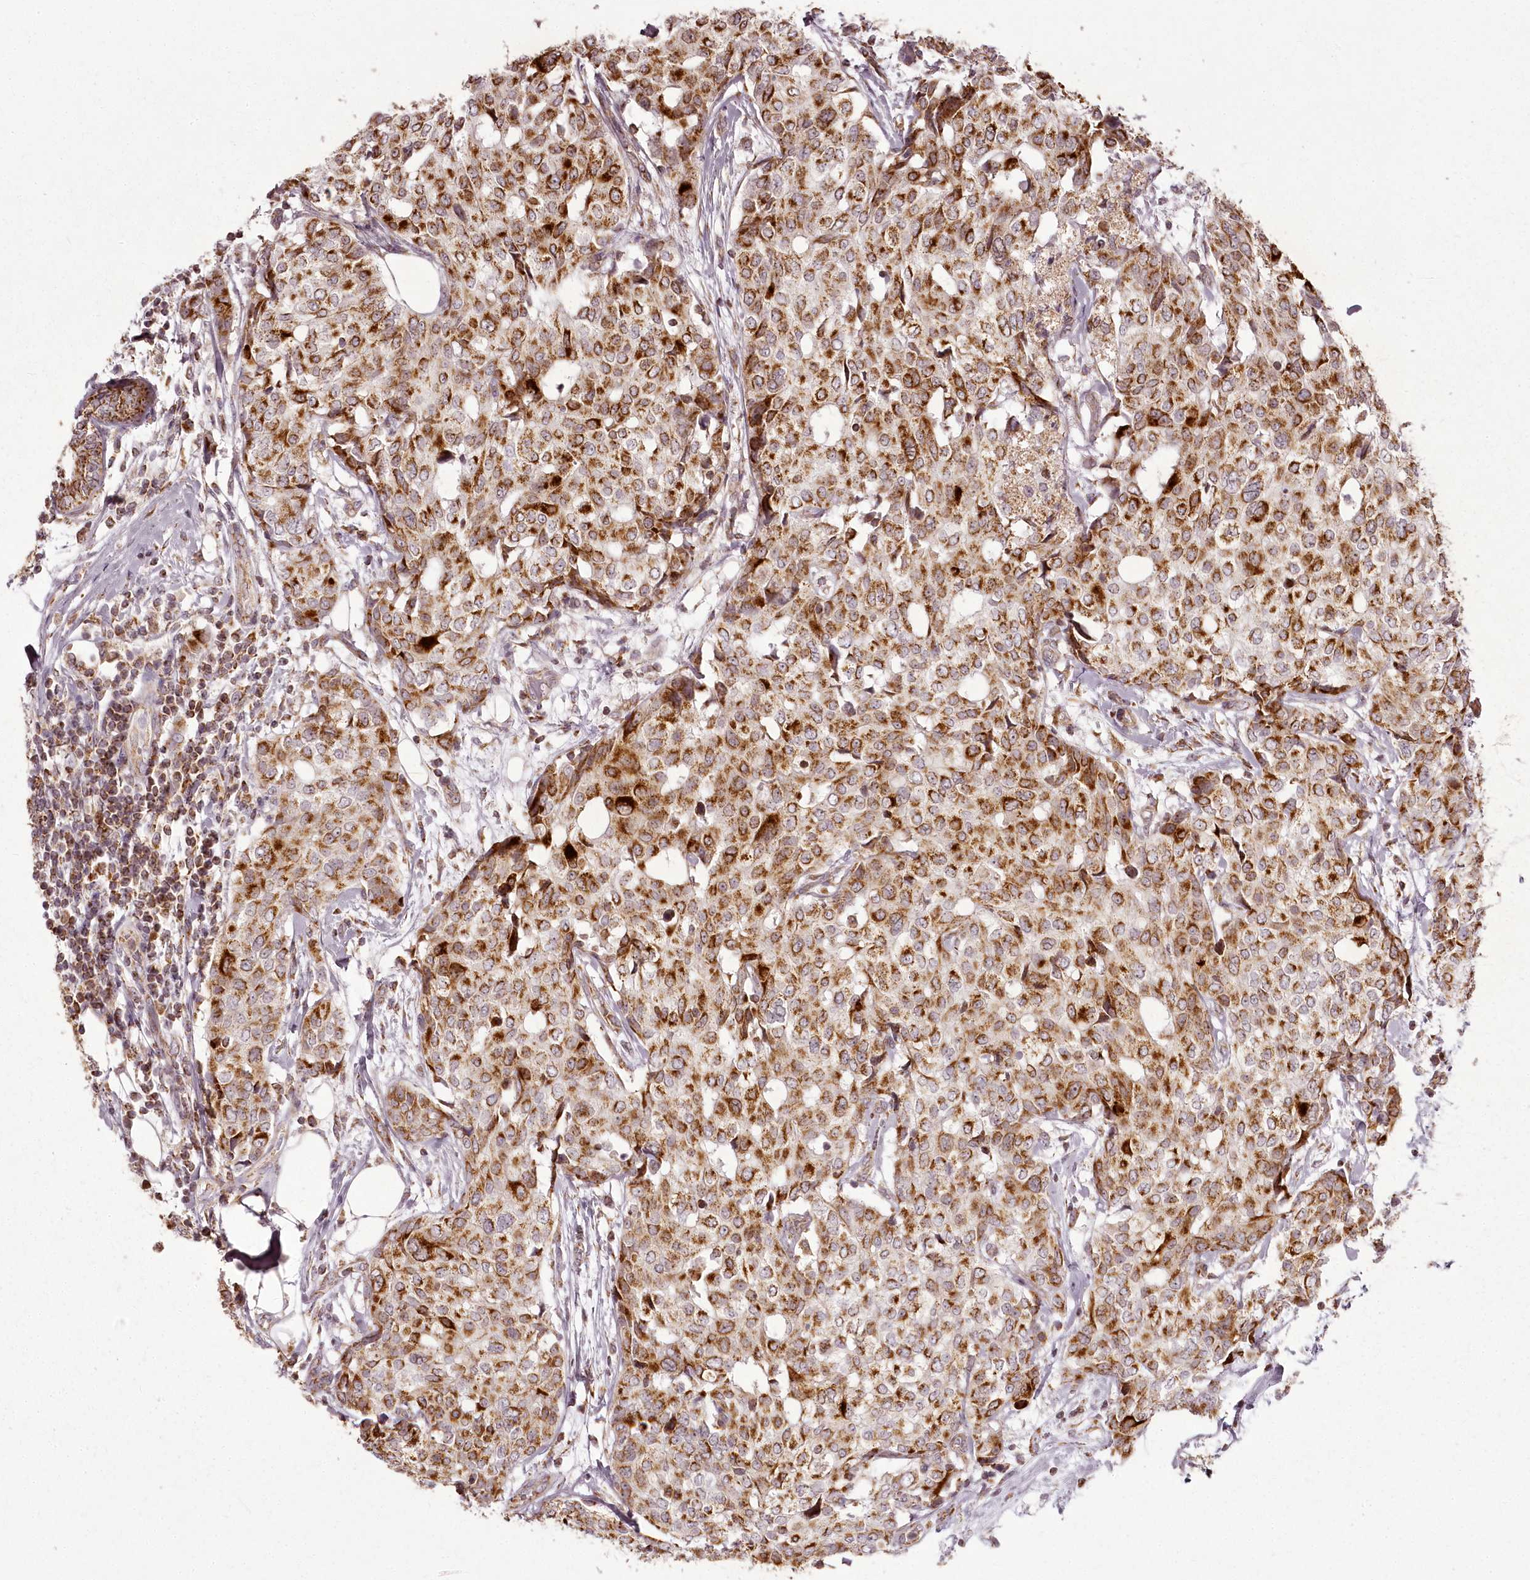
{"staining": {"intensity": "strong", "quantity": ">75%", "location": "cytoplasmic/membranous"}, "tissue": "breast cancer", "cell_type": "Tumor cells", "image_type": "cancer", "snomed": [{"axis": "morphology", "description": "Lobular carcinoma"}, {"axis": "topography", "description": "Breast"}], "caption": "Breast cancer (lobular carcinoma) tissue exhibits strong cytoplasmic/membranous expression in about >75% of tumor cells", "gene": "CHCHD2", "patient": {"sex": "female", "age": 51}}